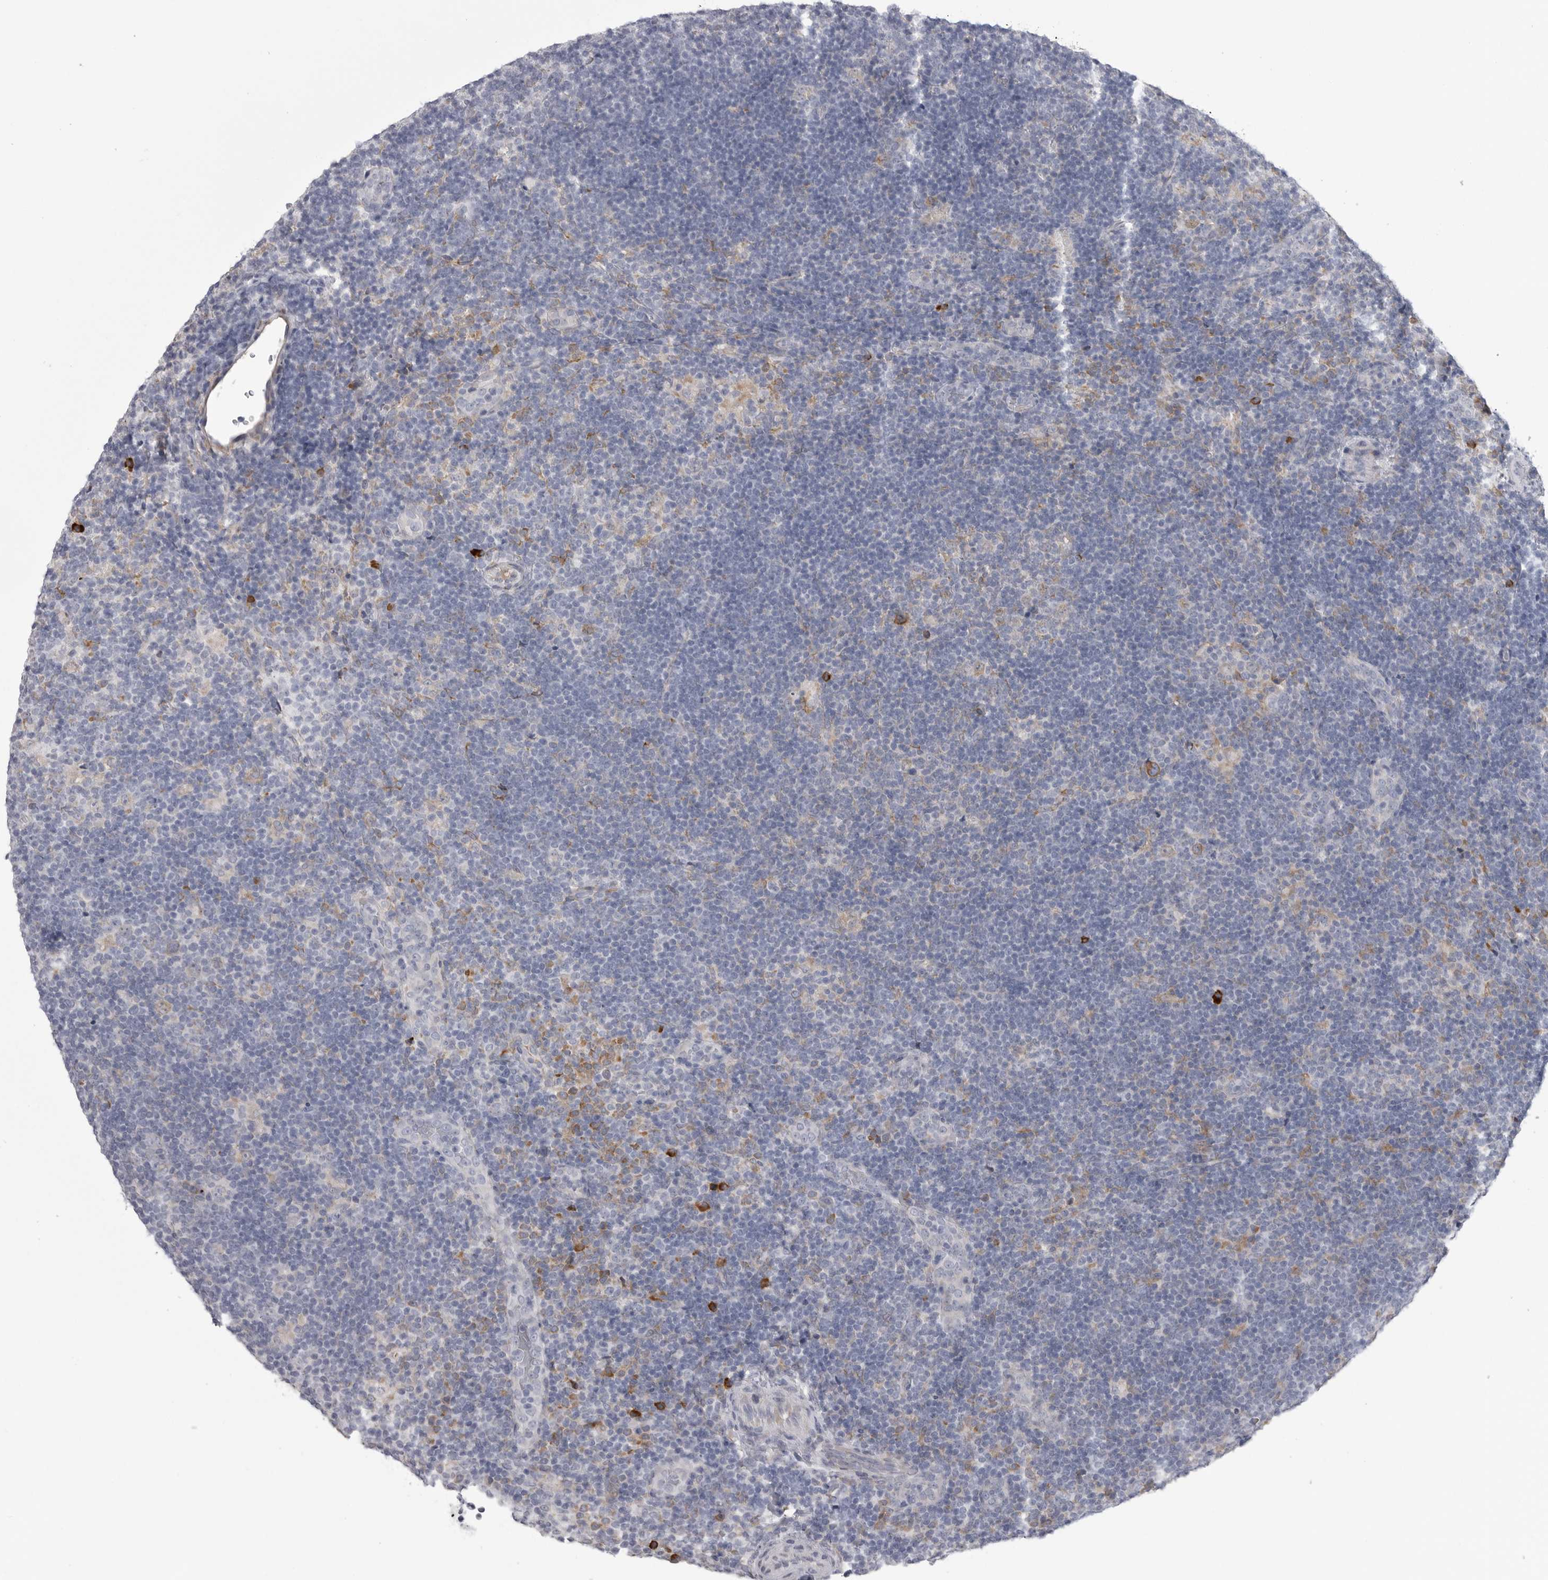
{"staining": {"intensity": "negative", "quantity": "none", "location": "none"}, "tissue": "lymphoma", "cell_type": "Tumor cells", "image_type": "cancer", "snomed": [{"axis": "morphology", "description": "Hodgkin's disease, NOS"}, {"axis": "topography", "description": "Lymph node"}], "caption": "Hodgkin's disease was stained to show a protein in brown. There is no significant staining in tumor cells.", "gene": "FKBP2", "patient": {"sex": "female", "age": 57}}